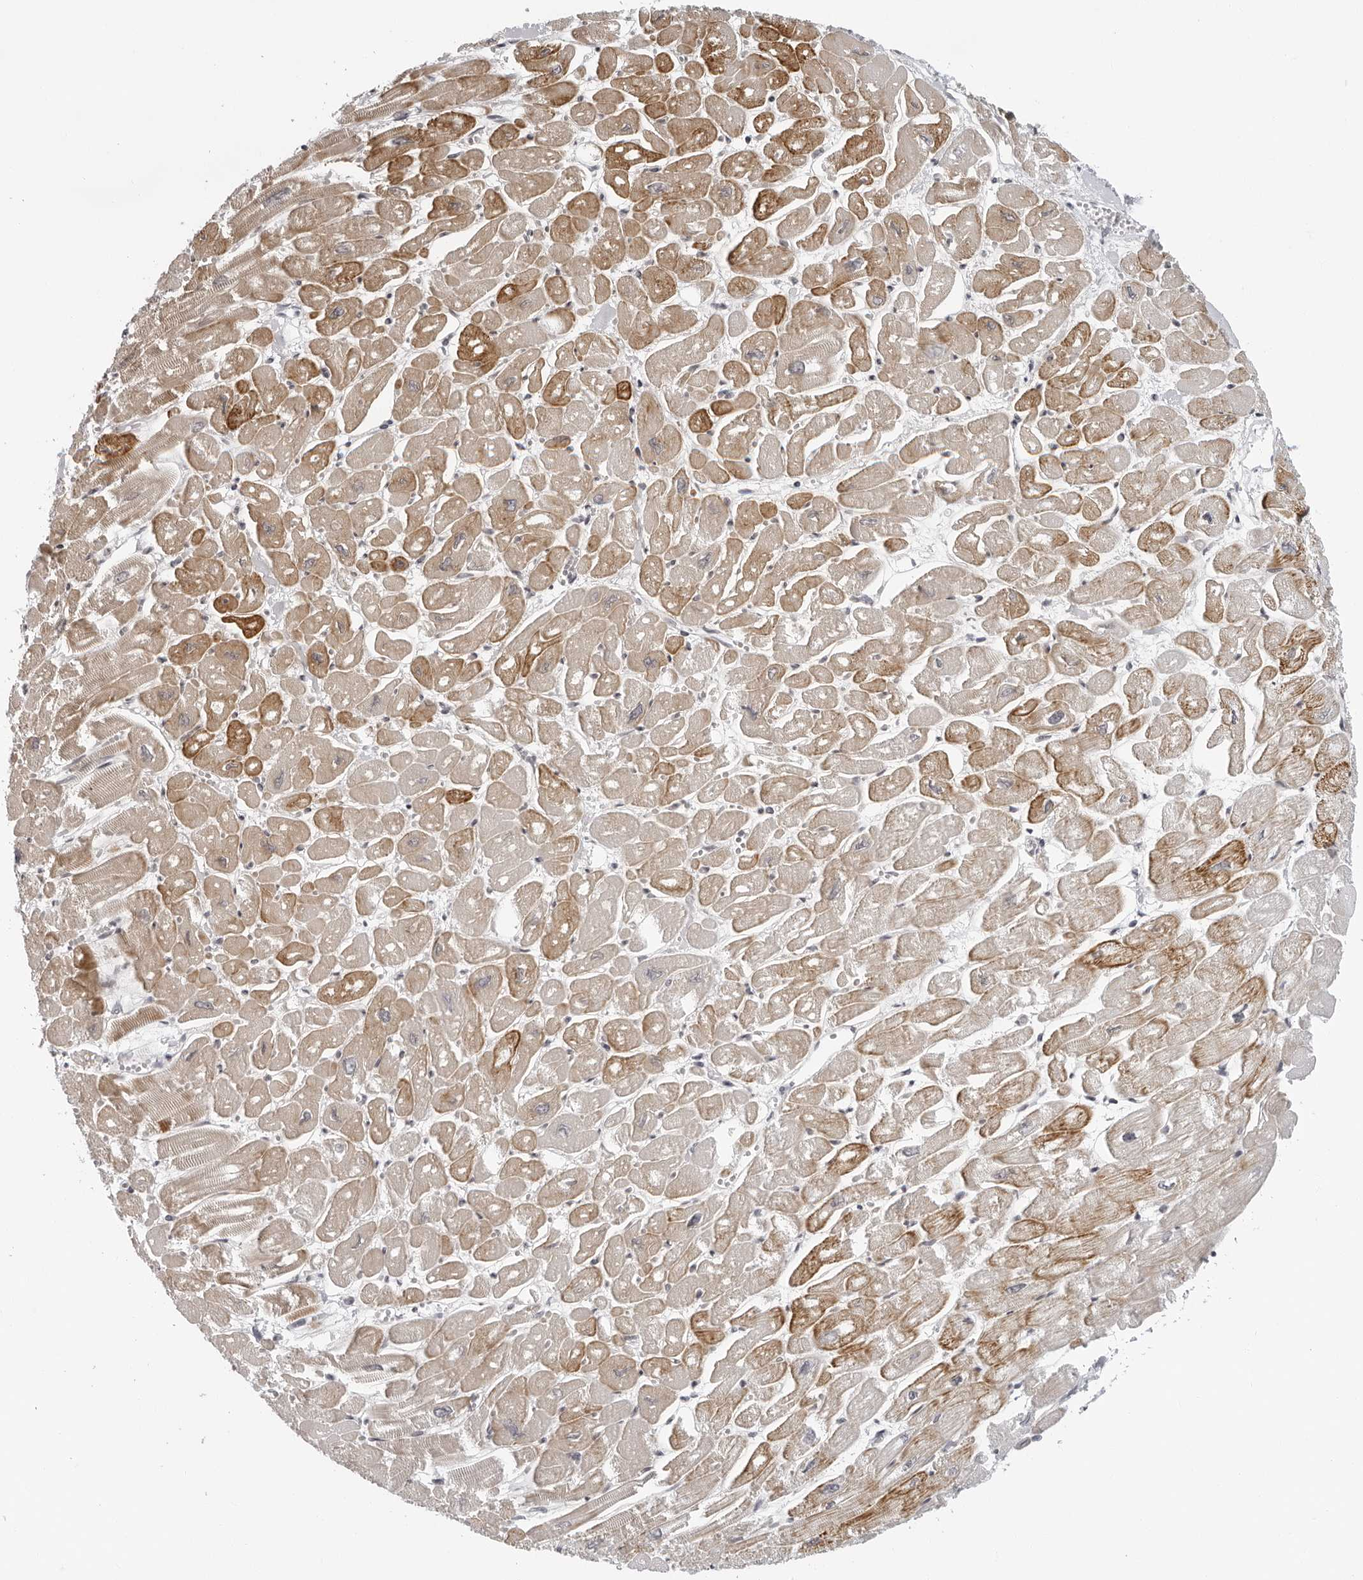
{"staining": {"intensity": "moderate", "quantity": ">75%", "location": "cytoplasmic/membranous"}, "tissue": "heart muscle", "cell_type": "Cardiomyocytes", "image_type": "normal", "snomed": [{"axis": "morphology", "description": "Normal tissue, NOS"}, {"axis": "topography", "description": "Heart"}], "caption": "About >75% of cardiomyocytes in normal human heart muscle display moderate cytoplasmic/membranous protein expression as visualized by brown immunohistochemical staining.", "gene": "PIP4K2C", "patient": {"sex": "male", "age": 54}}